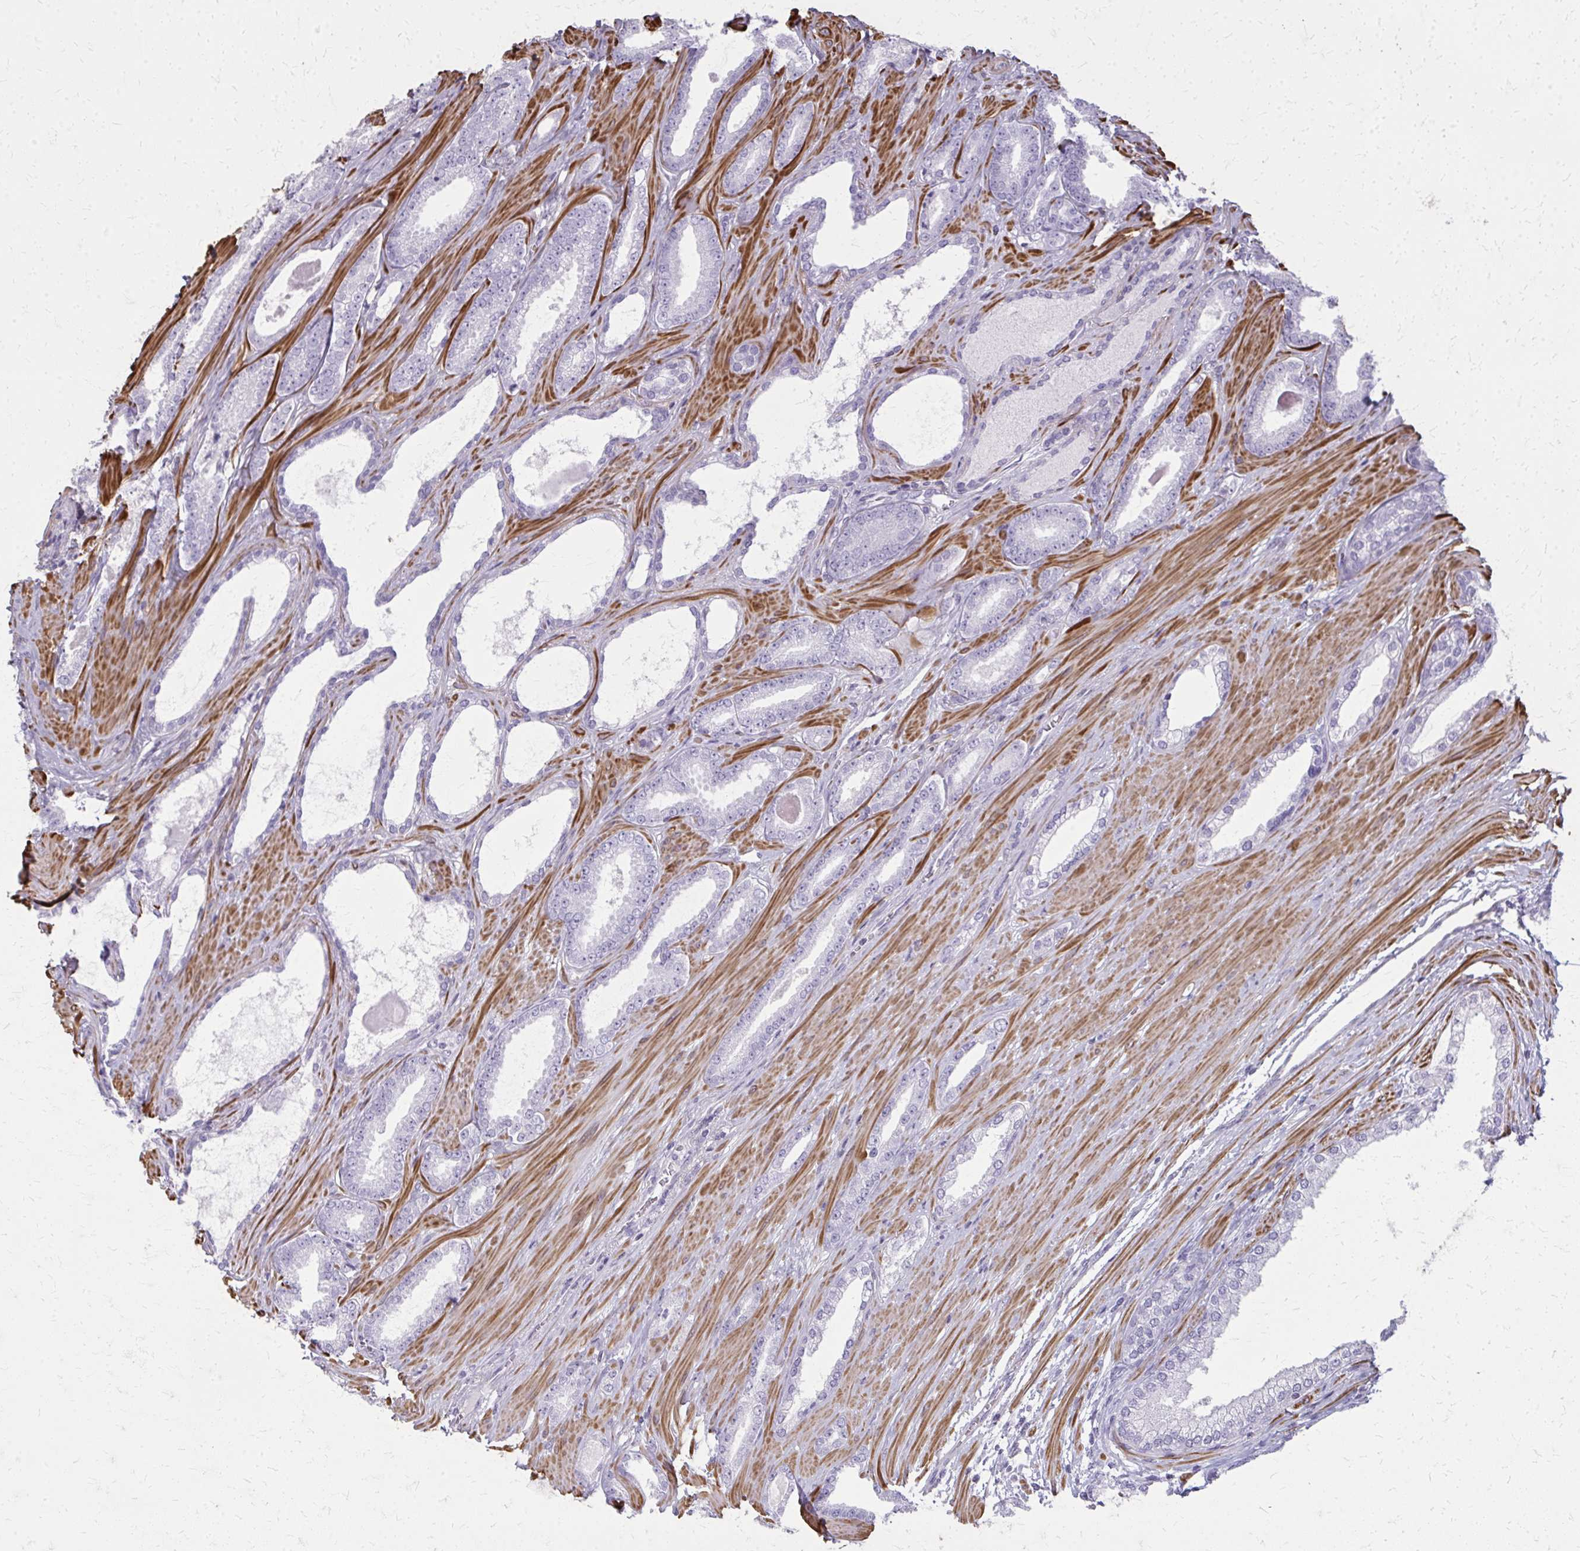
{"staining": {"intensity": "negative", "quantity": "none", "location": "none"}, "tissue": "prostate cancer", "cell_type": "Tumor cells", "image_type": "cancer", "snomed": [{"axis": "morphology", "description": "Adenocarcinoma, Low grade"}, {"axis": "topography", "description": "Prostate"}], "caption": "An IHC micrograph of prostate cancer is shown. There is no staining in tumor cells of prostate cancer. (DAB (3,3'-diaminobenzidine) immunohistochemistry (IHC), high magnification).", "gene": "TENM4", "patient": {"sex": "male", "age": 61}}